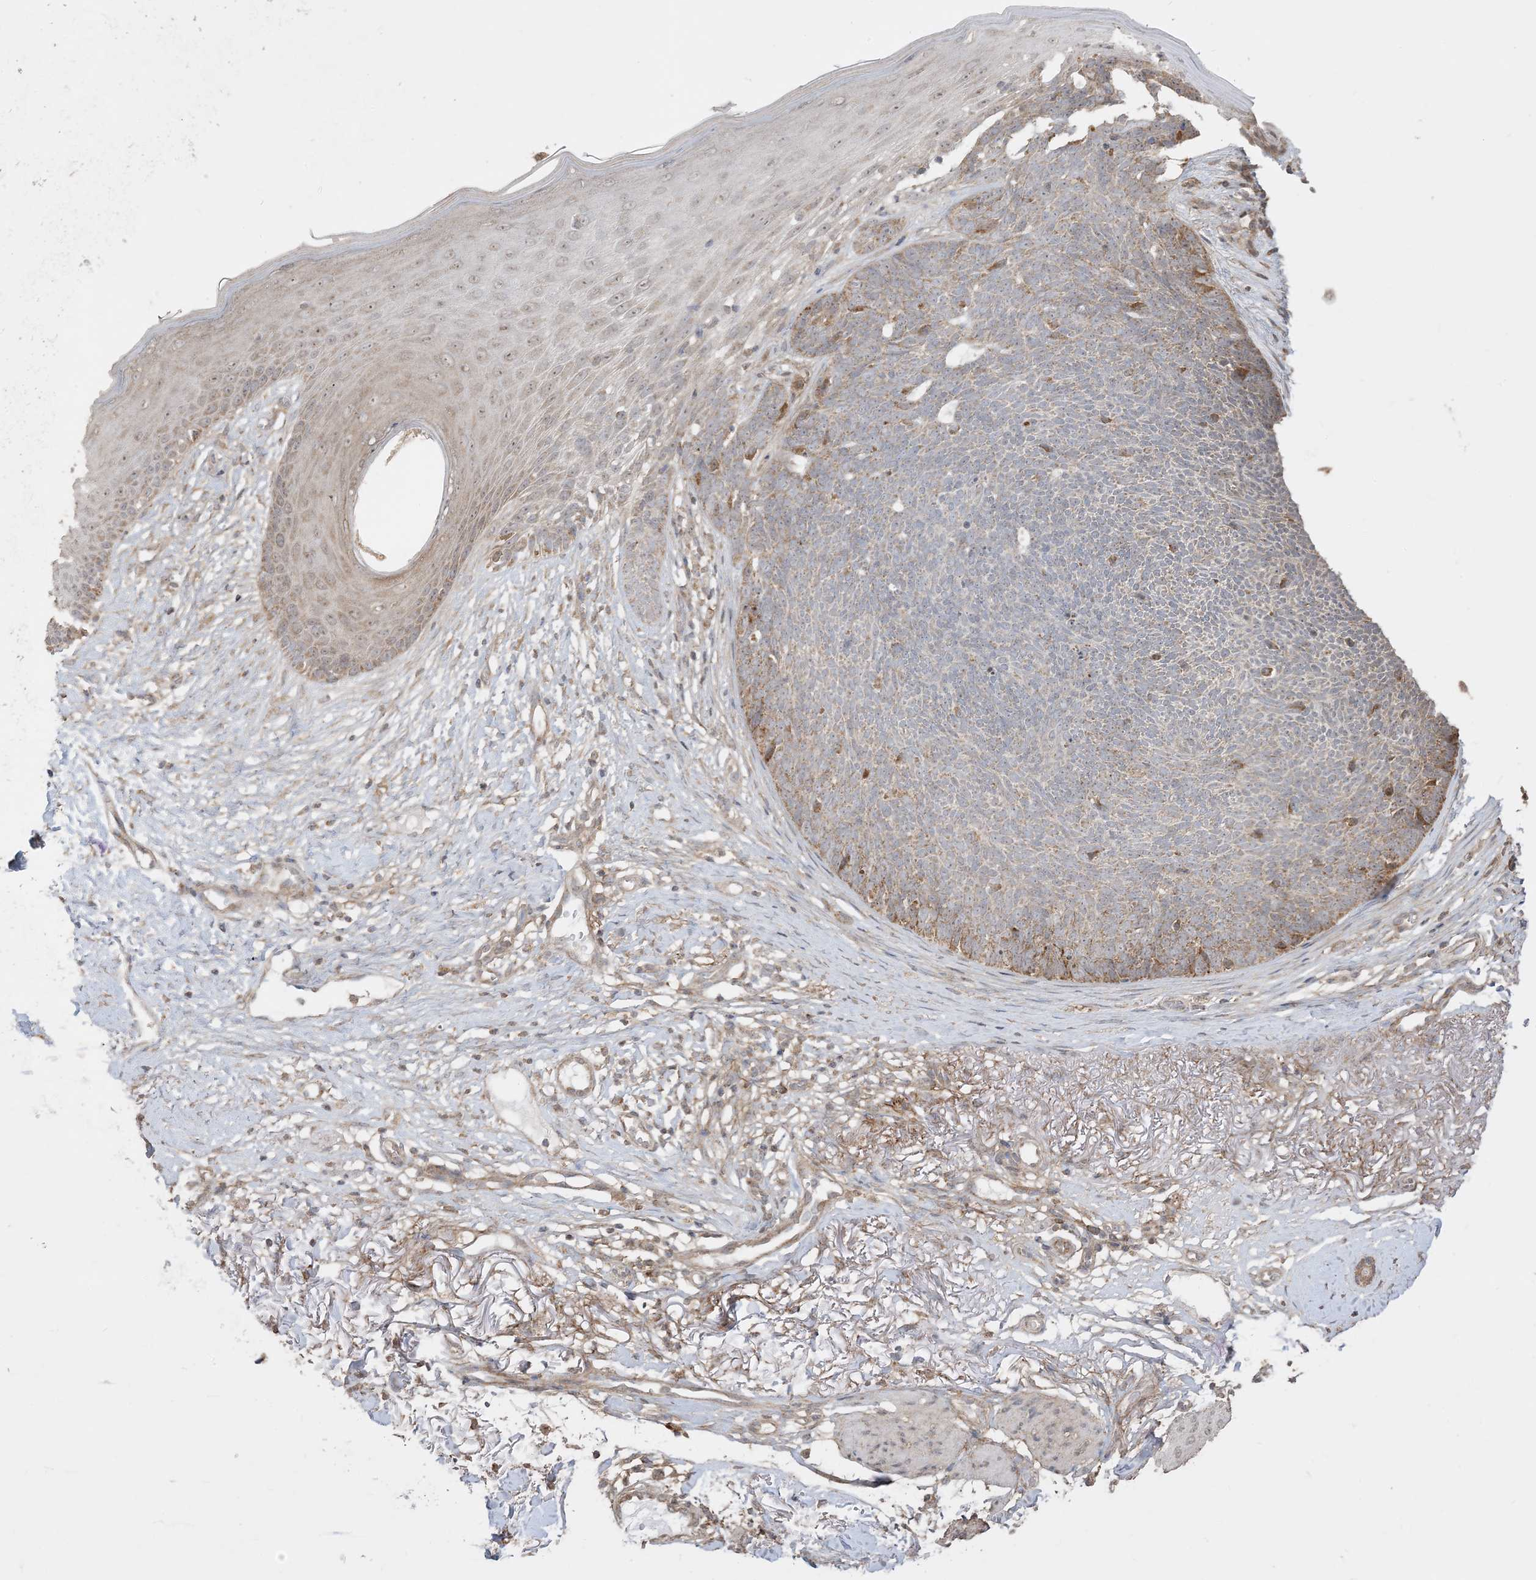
{"staining": {"intensity": "strong", "quantity": "25%-75%", "location": "cytoplasmic/membranous"}, "tissue": "skin cancer", "cell_type": "Tumor cells", "image_type": "cancer", "snomed": [{"axis": "morphology", "description": "Basal cell carcinoma"}, {"axis": "topography", "description": "Skin"}], "caption": "Protein positivity by IHC reveals strong cytoplasmic/membranous staining in approximately 25%-75% of tumor cells in skin cancer. (Brightfield microscopy of DAB IHC at high magnification).", "gene": "SIRT3", "patient": {"sex": "female", "age": 70}}